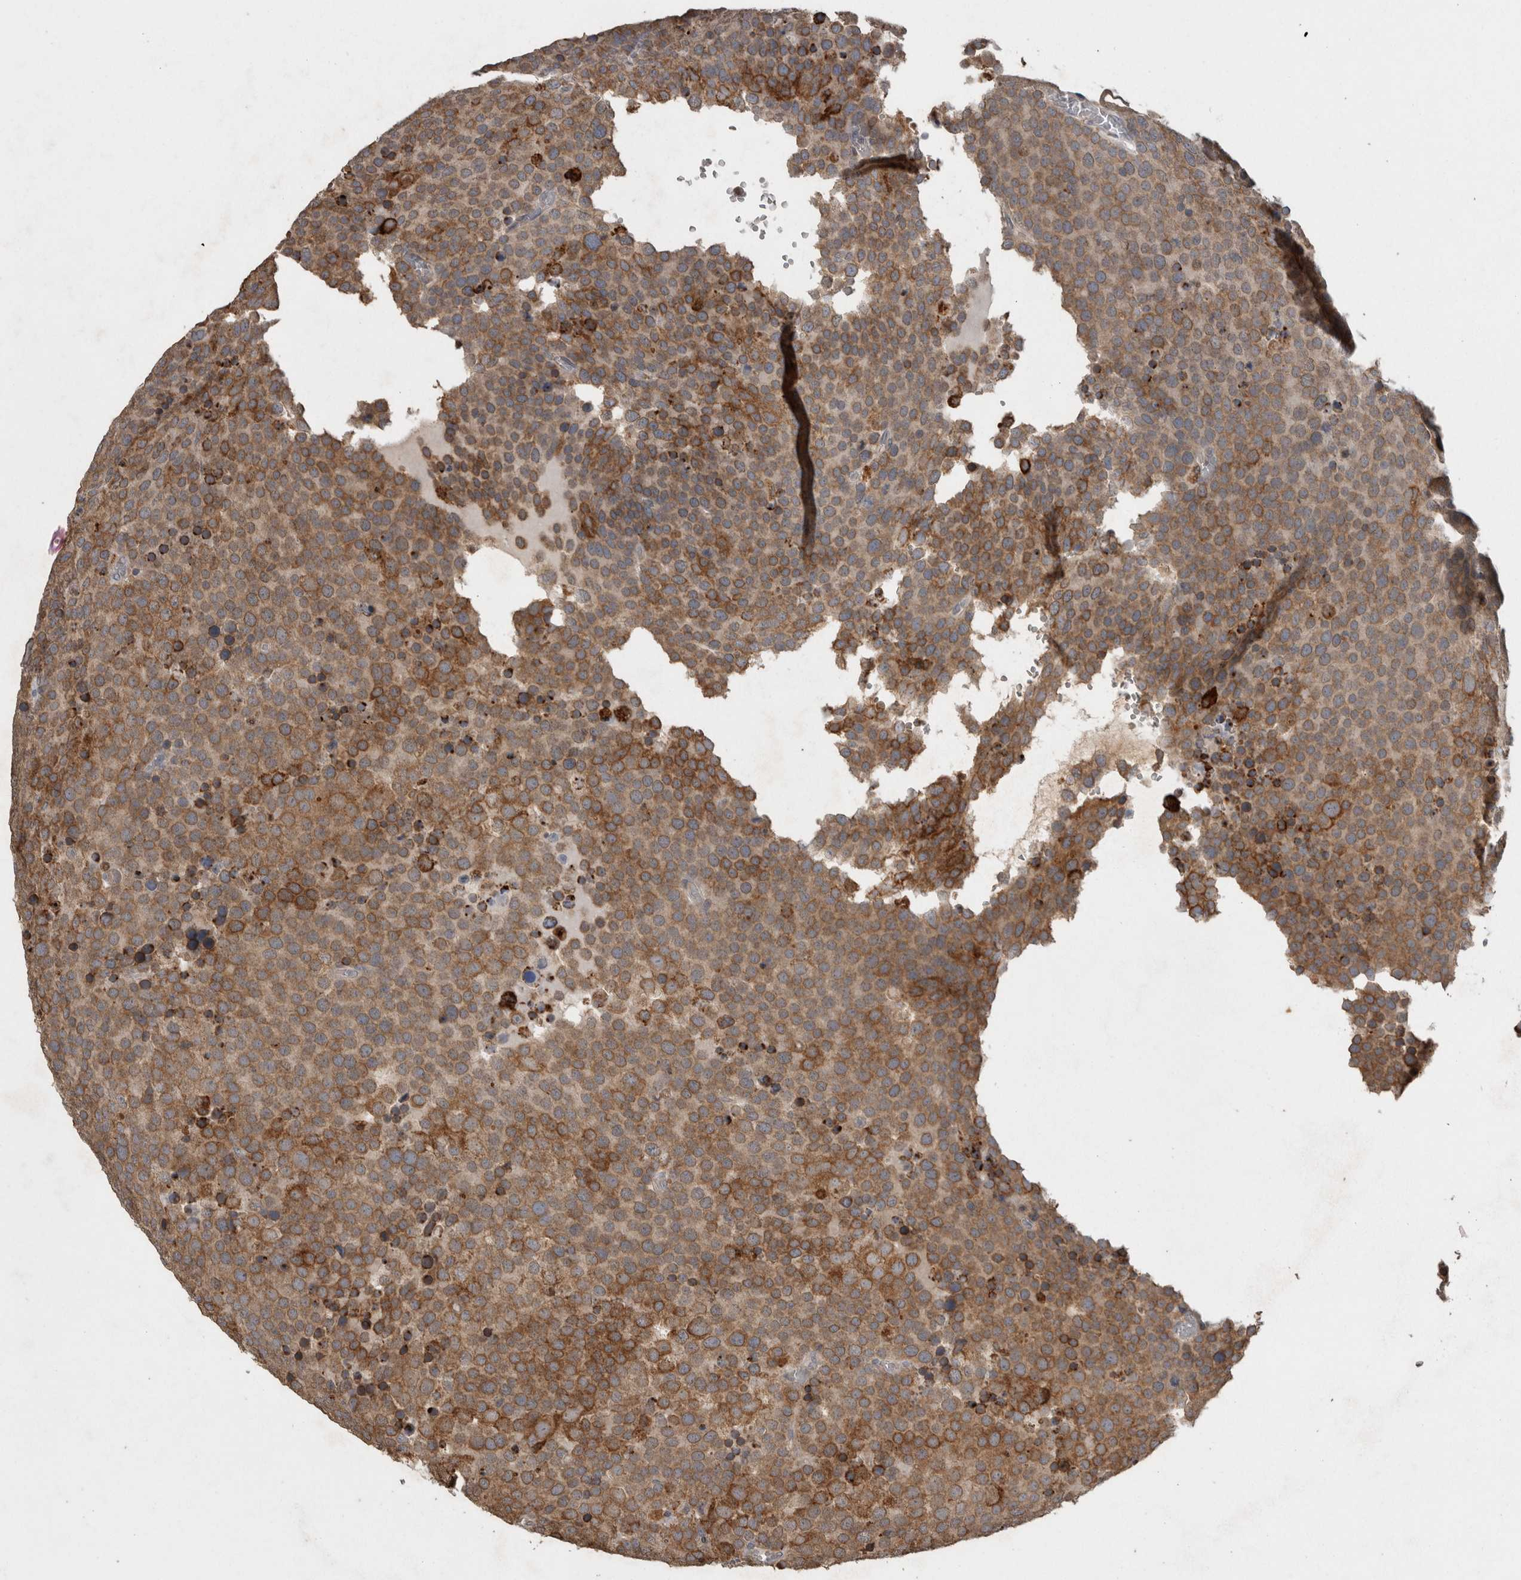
{"staining": {"intensity": "strong", "quantity": "25%-75%", "location": "cytoplasmic/membranous"}, "tissue": "testis cancer", "cell_type": "Tumor cells", "image_type": "cancer", "snomed": [{"axis": "morphology", "description": "Seminoma, NOS"}, {"axis": "topography", "description": "Testis"}], "caption": "A brown stain labels strong cytoplasmic/membranous positivity of a protein in testis cancer (seminoma) tumor cells.", "gene": "ADGRL3", "patient": {"sex": "male", "age": 71}}